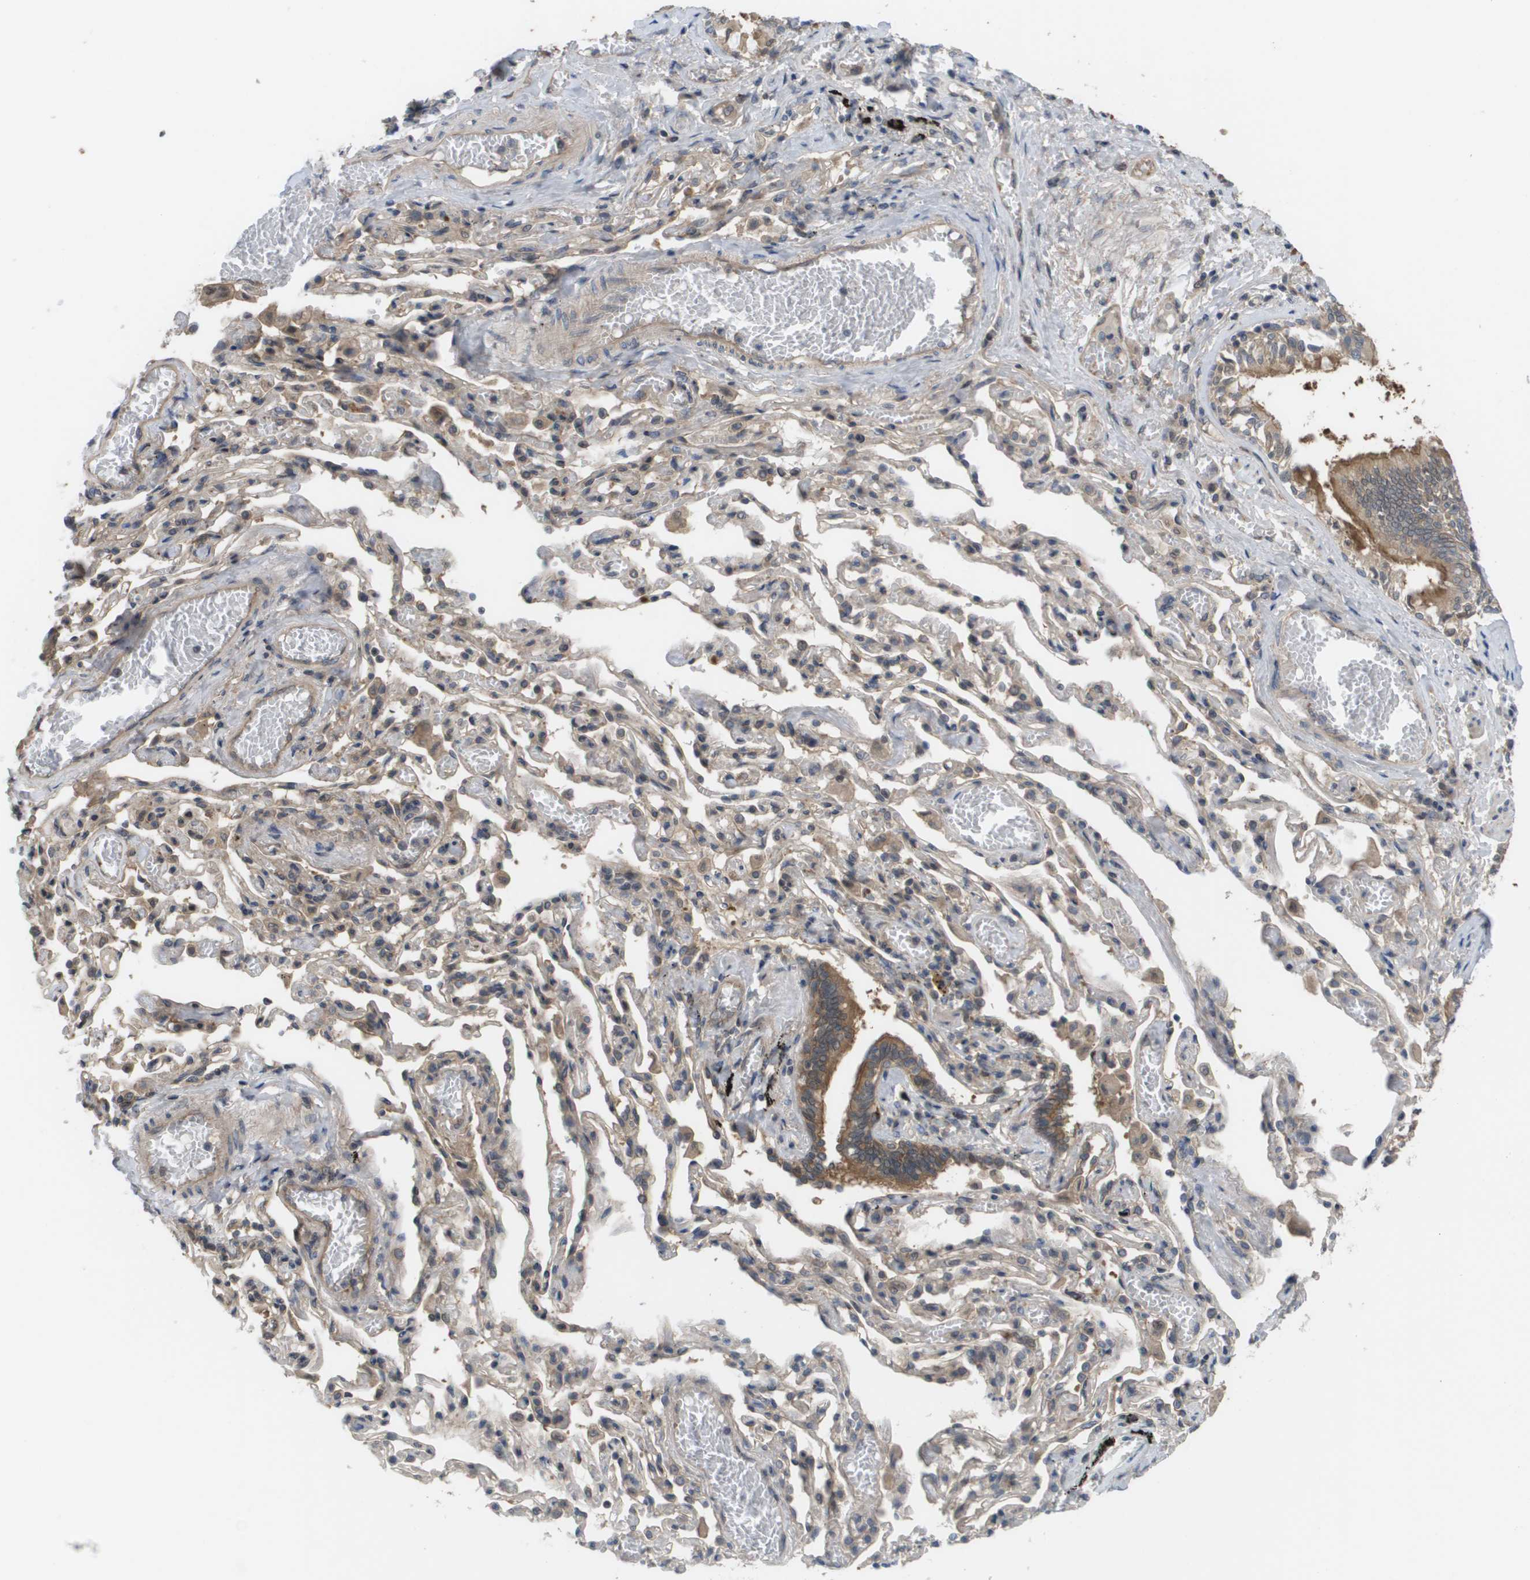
{"staining": {"intensity": "moderate", "quantity": ">75%", "location": "cytoplasmic/membranous"}, "tissue": "bronchus", "cell_type": "Respiratory epithelial cells", "image_type": "normal", "snomed": [{"axis": "morphology", "description": "Normal tissue, NOS"}, {"axis": "morphology", "description": "Inflammation, NOS"}, {"axis": "topography", "description": "Cartilage tissue"}, {"axis": "topography", "description": "Lung"}], "caption": "DAB (3,3'-diaminobenzidine) immunohistochemical staining of unremarkable bronchus displays moderate cytoplasmic/membranous protein expression in about >75% of respiratory epithelial cells.", "gene": "CTPS2", "patient": {"sex": "male", "age": 71}}